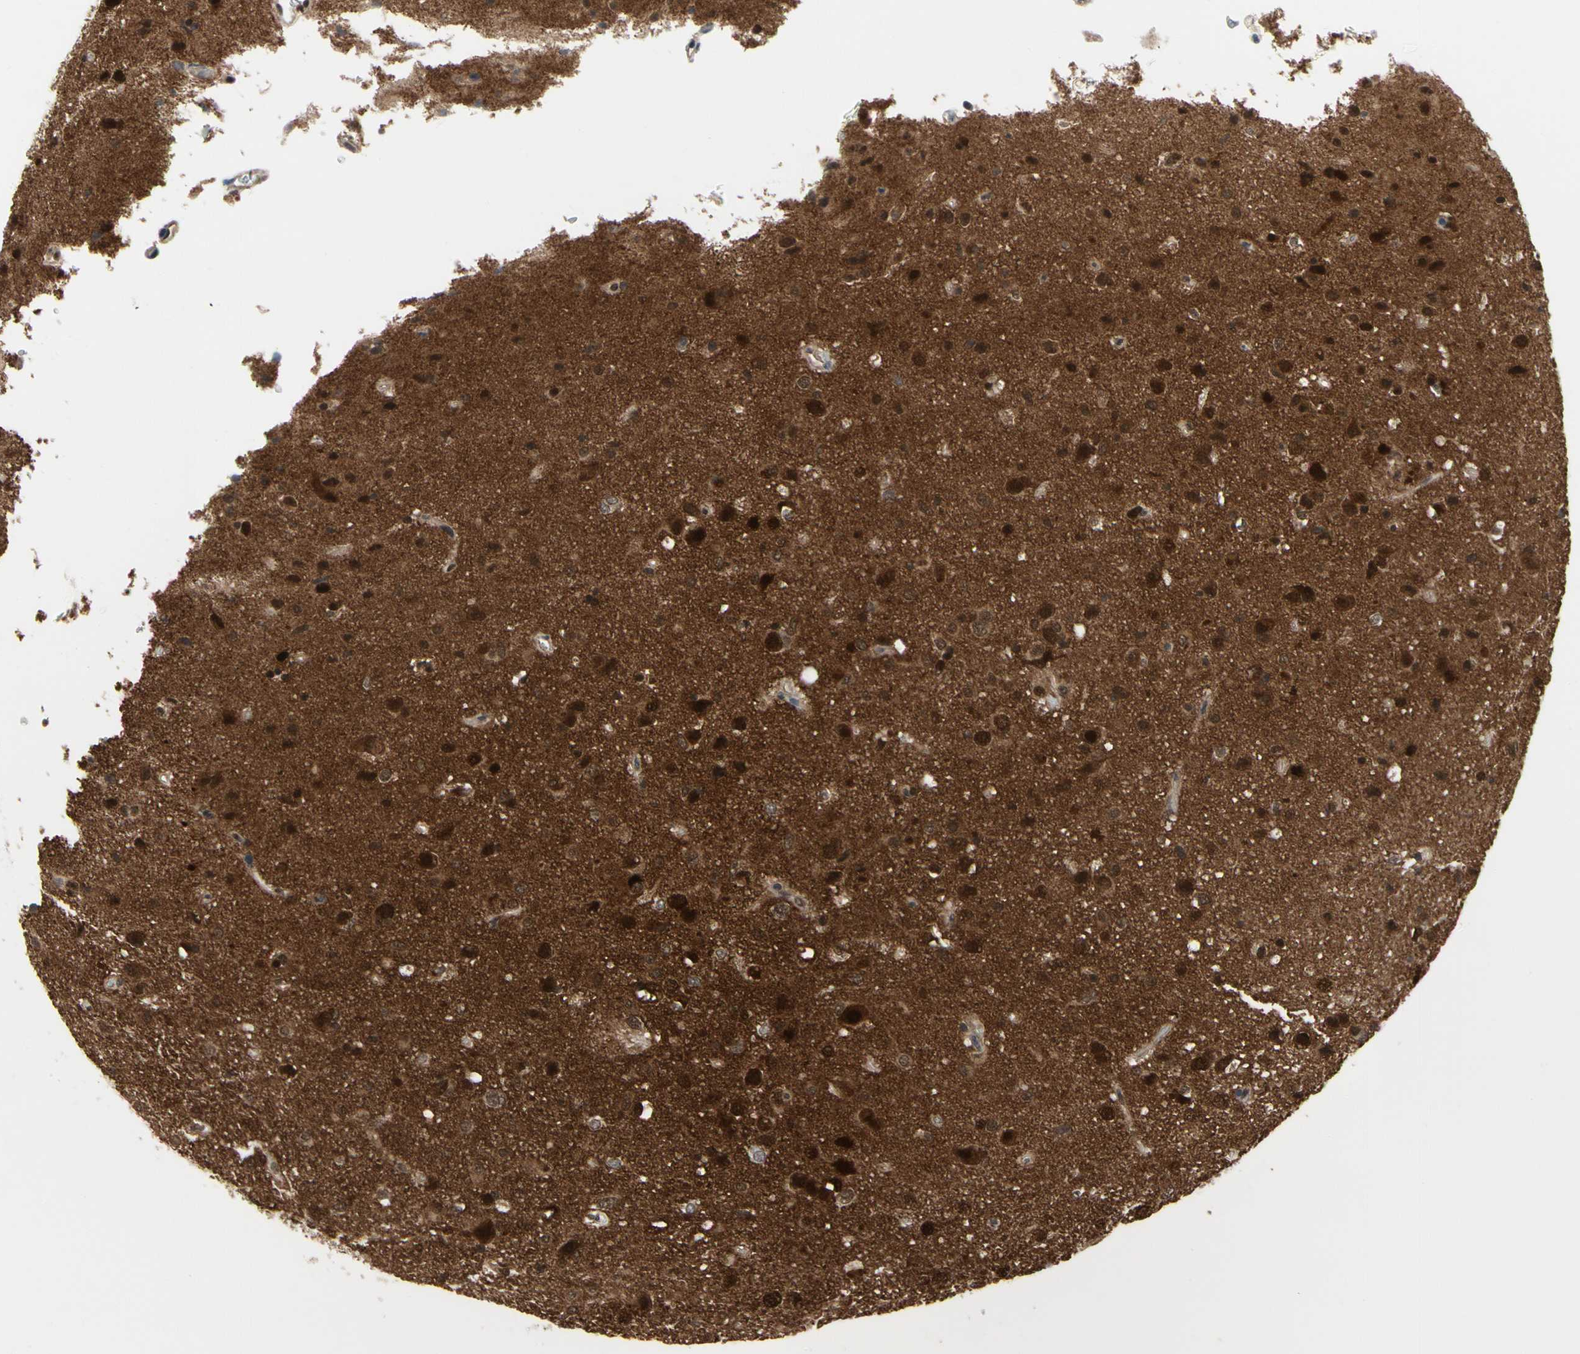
{"staining": {"intensity": "strong", "quantity": ">75%", "location": "cytoplasmic/membranous,nuclear"}, "tissue": "glioma", "cell_type": "Tumor cells", "image_type": "cancer", "snomed": [{"axis": "morphology", "description": "Glioma, malignant, Low grade"}, {"axis": "topography", "description": "Brain"}], "caption": "IHC of glioma reveals high levels of strong cytoplasmic/membranous and nuclear positivity in about >75% of tumor cells.", "gene": "CDK5", "patient": {"sex": "male", "age": 77}}